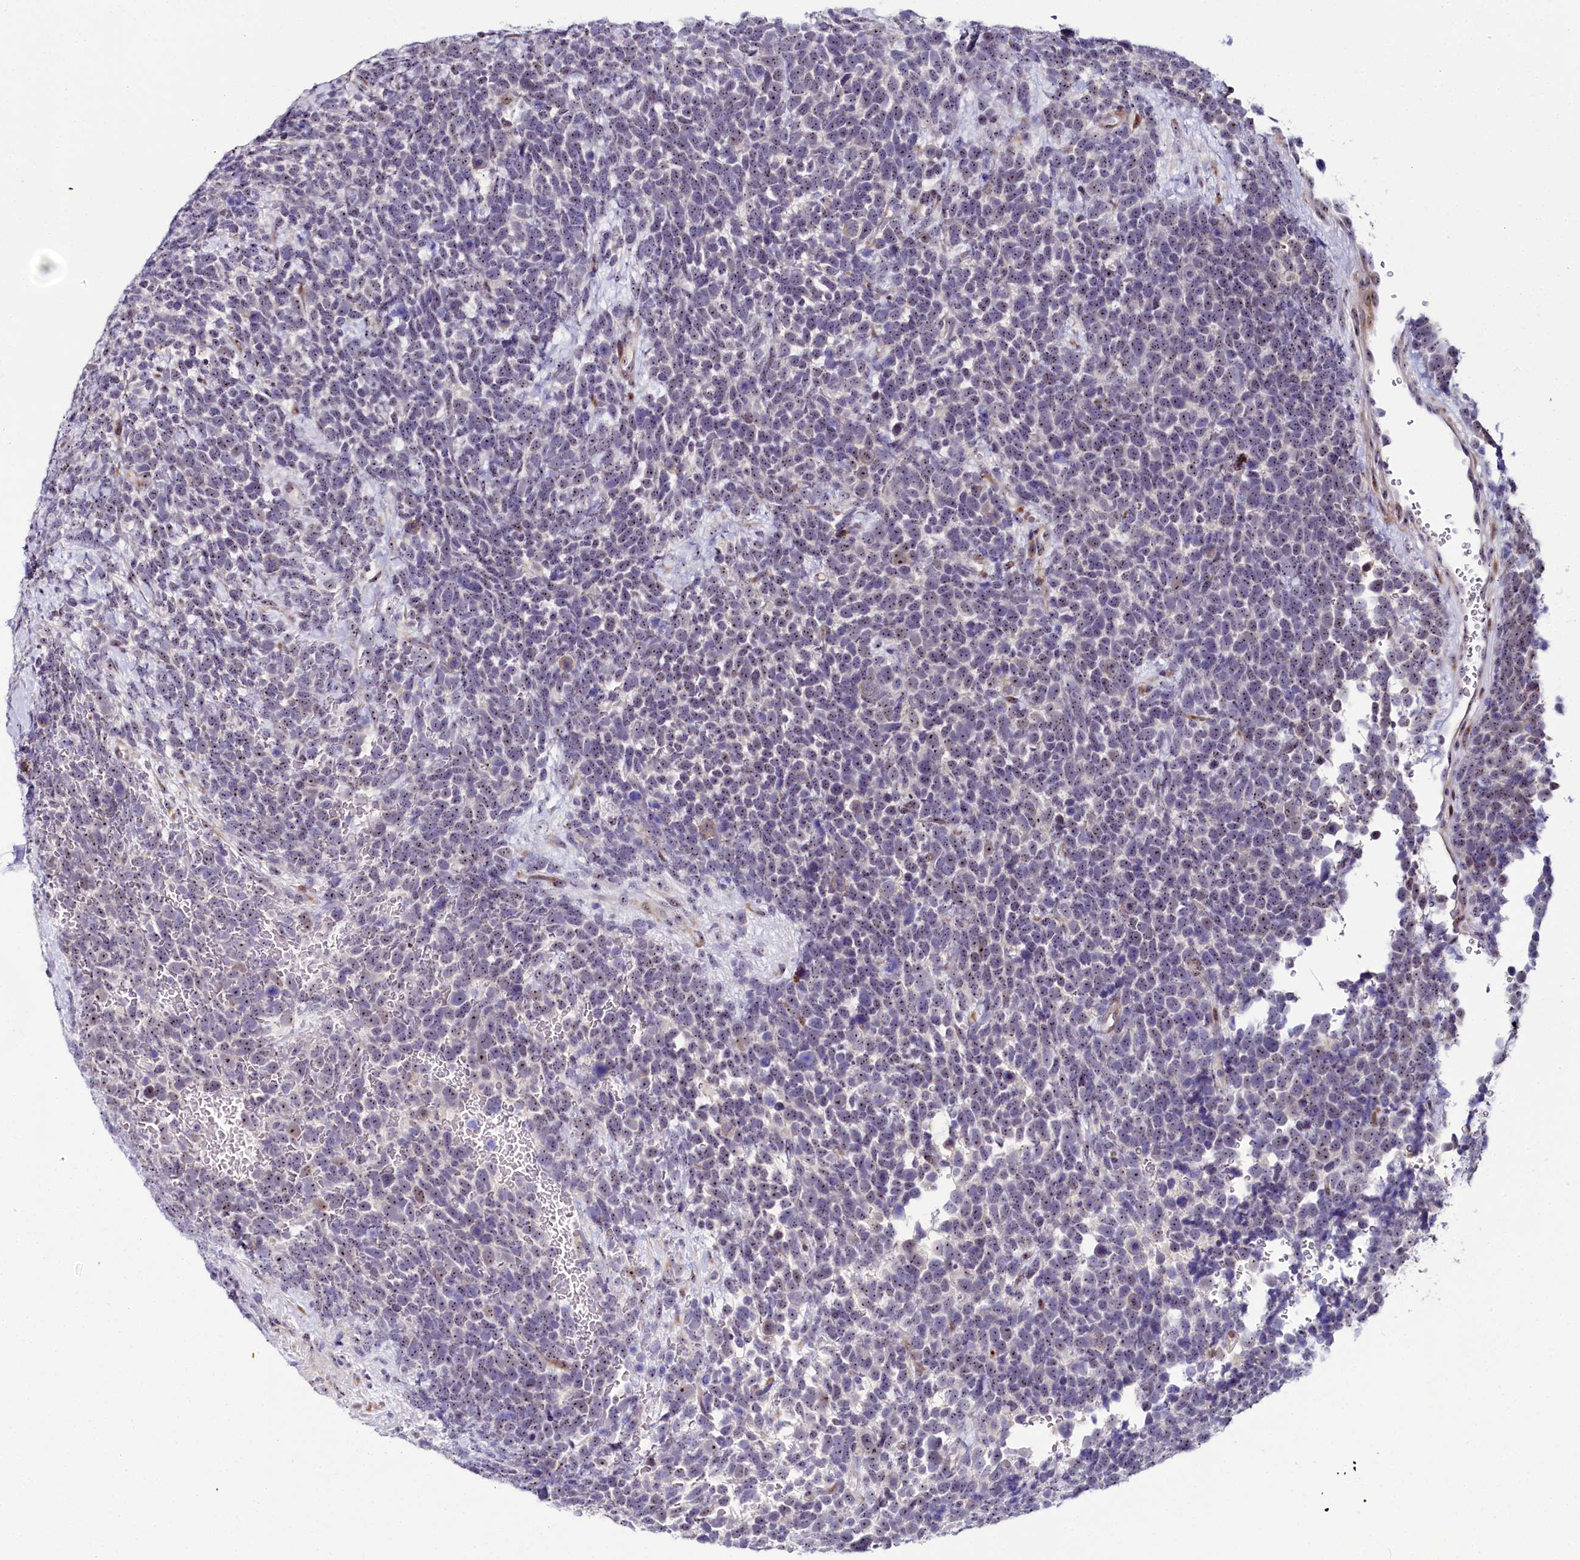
{"staining": {"intensity": "weak", "quantity": "25%-75%", "location": "nuclear"}, "tissue": "urothelial cancer", "cell_type": "Tumor cells", "image_type": "cancer", "snomed": [{"axis": "morphology", "description": "Urothelial carcinoma, High grade"}, {"axis": "topography", "description": "Urinary bladder"}], "caption": "Immunohistochemistry image of urothelial cancer stained for a protein (brown), which shows low levels of weak nuclear expression in approximately 25%-75% of tumor cells.", "gene": "TCOF1", "patient": {"sex": "female", "age": 82}}